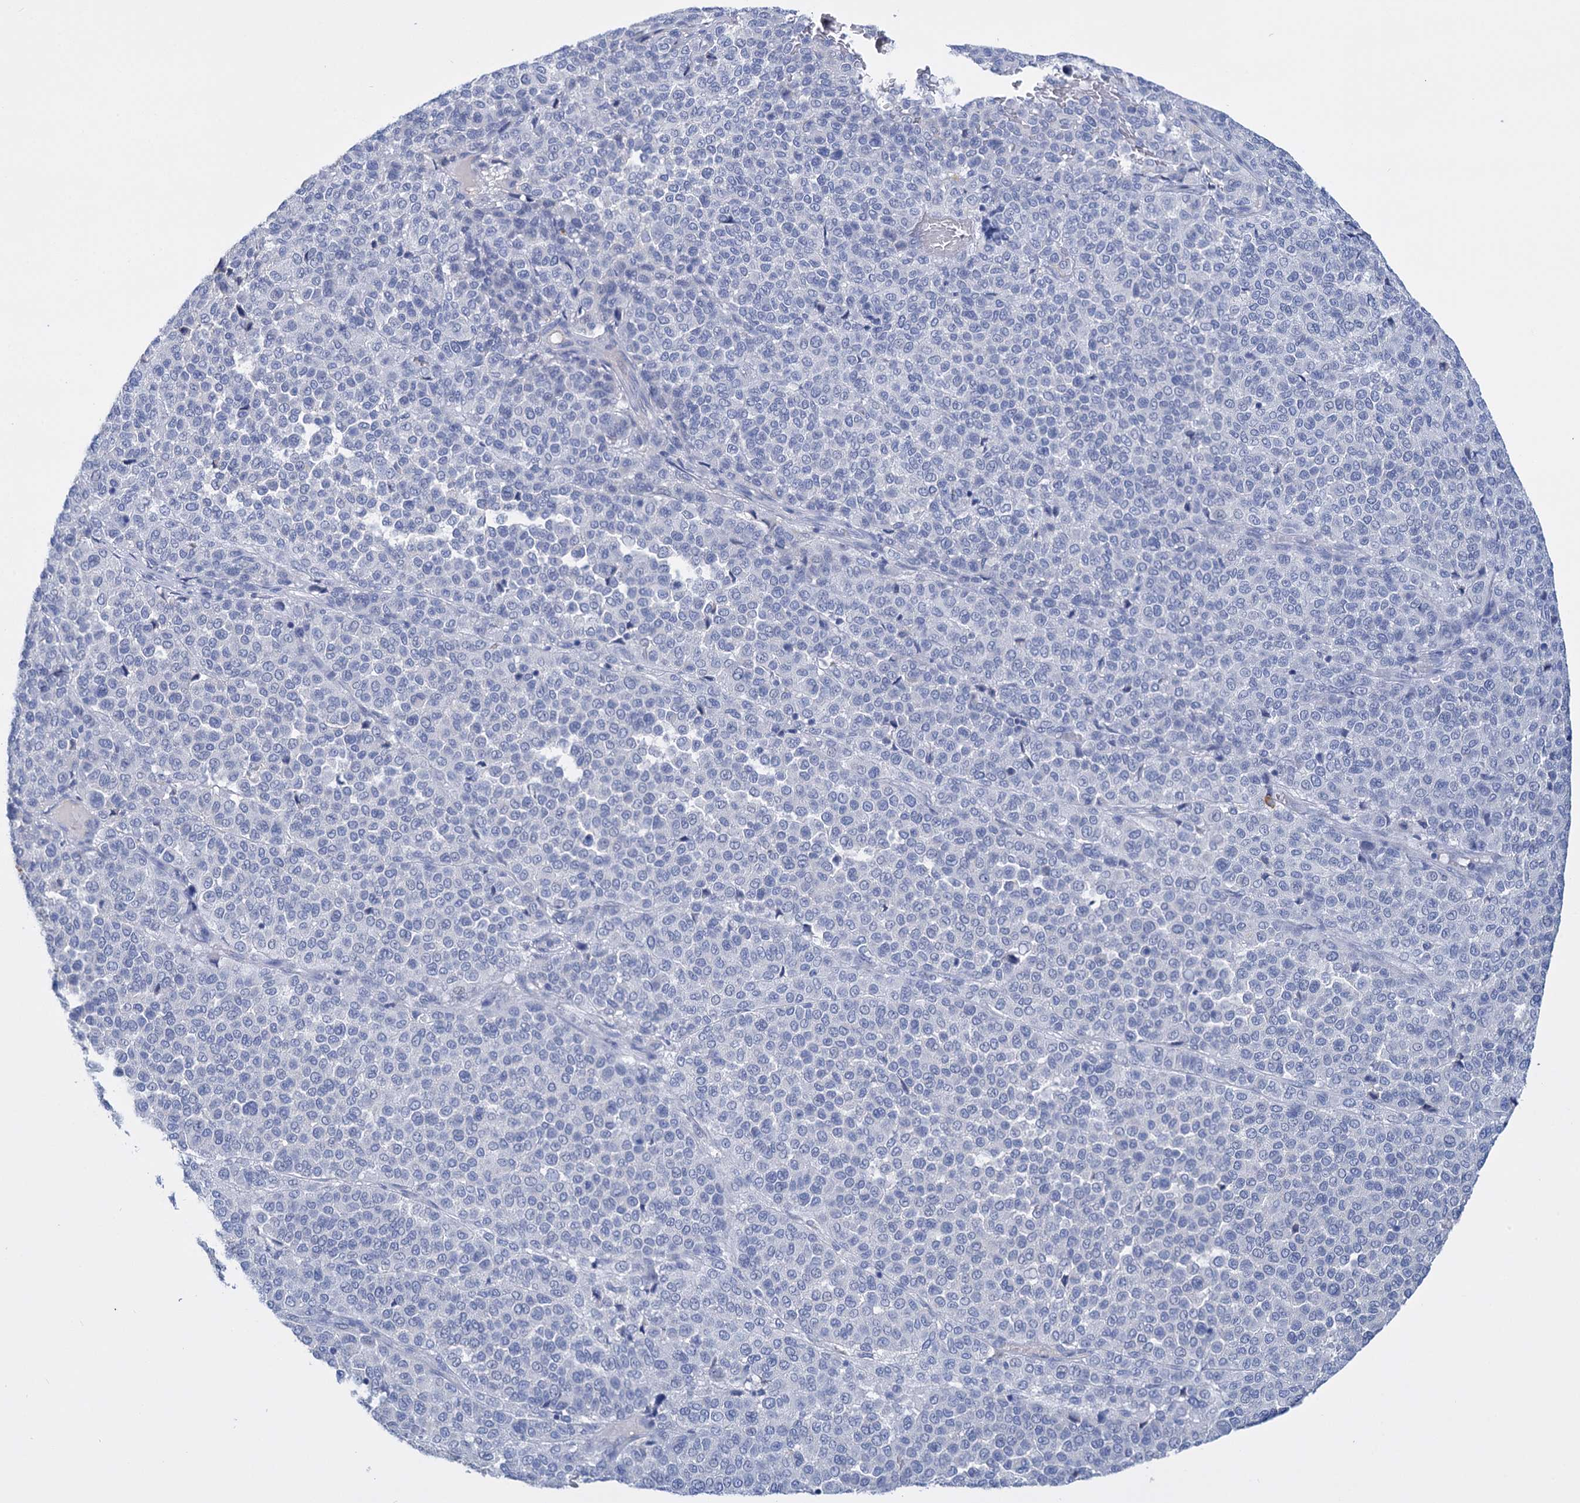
{"staining": {"intensity": "negative", "quantity": "none", "location": "none"}, "tissue": "melanoma", "cell_type": "Tumor cells", "image_type": "cancer", "snomed": [{"axis": "morphology", "description": "Malignant melanoma, Metastatic site"}, {"axis": "topography", "description": "Pancreas"}], "caption": "This is an immunohistochemistry (IHC) histopathology image of human melanoma. There is no staining in tumor cells.", "gene": "FBXW12", "patient": {"sex": "female", "age": 30}}